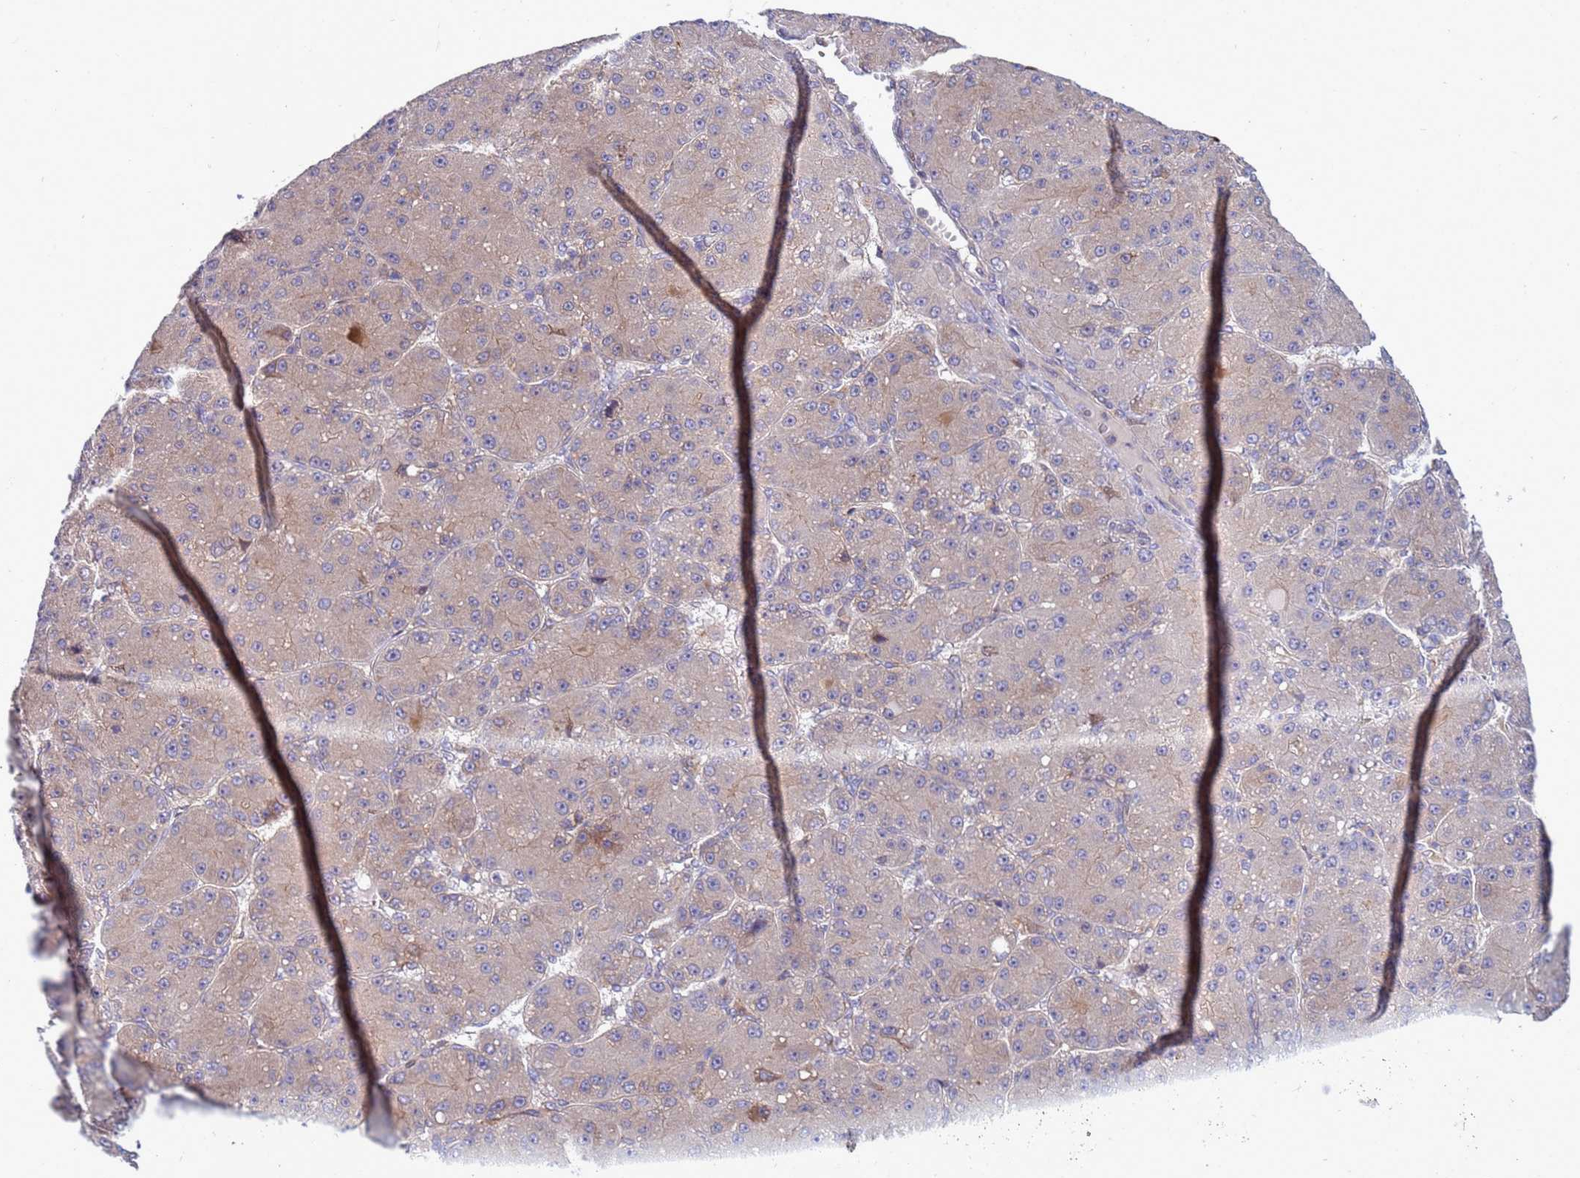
{"staining": {"intensity": "weak", "quantity": "<25%", "location": "cytoplasmic/membranous"}, "tissue": "liver cancer", "cell_type": "Tumor cells", "image_type": "cancer", "snomed": [{"axis": "morphology", "description": "Carcinoma, Hepatocellular, NOS"}, {"axis": "topography", "description": "Liver"}], "caption": "An image of human liver cancer (hepatocellular carcinoma) is negative for staining in tumor cells.", "gene": "RAPGEF4", "patient": {"sex": "male", "age": 67}}